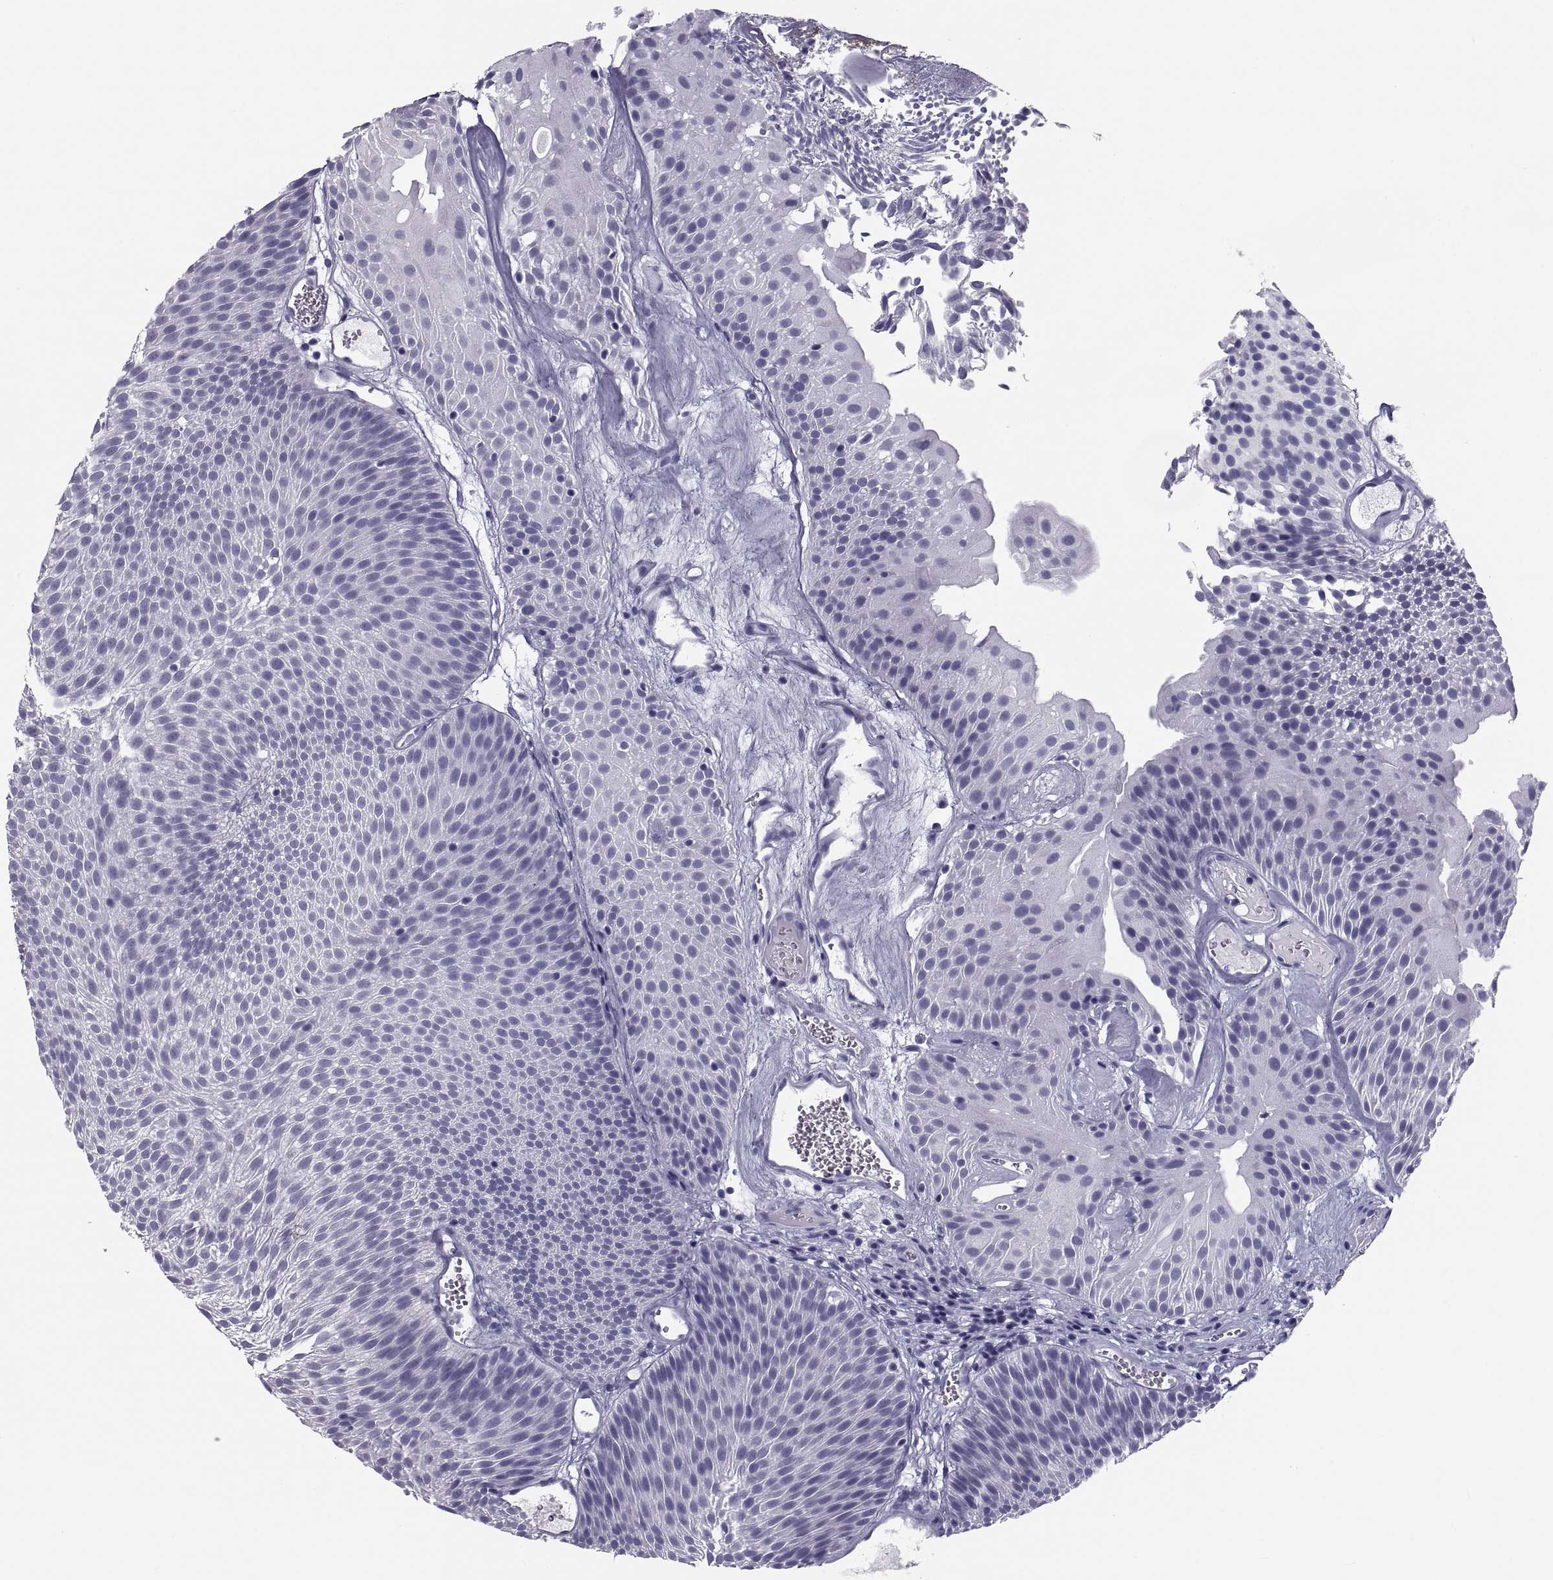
{"staining": {"intensity": "negative", "quantity": "none", "location": "none"}, "tissue": "urothelial cancer", "cell_type": "Tumor cells", "image_type": "cancer", "snomed": [{"axis": "morphology", "description": "Urothelial carcinoma, Low grade"}, {"axis": "topography", "description": "Urinary bladder"}], "caption": "Human urothelial cancer stained for a protein using immunohistochemistry displays no staining in tumor cells.", "gene": "CRISP1", "patient": {"sex": "male", "age": 52}}